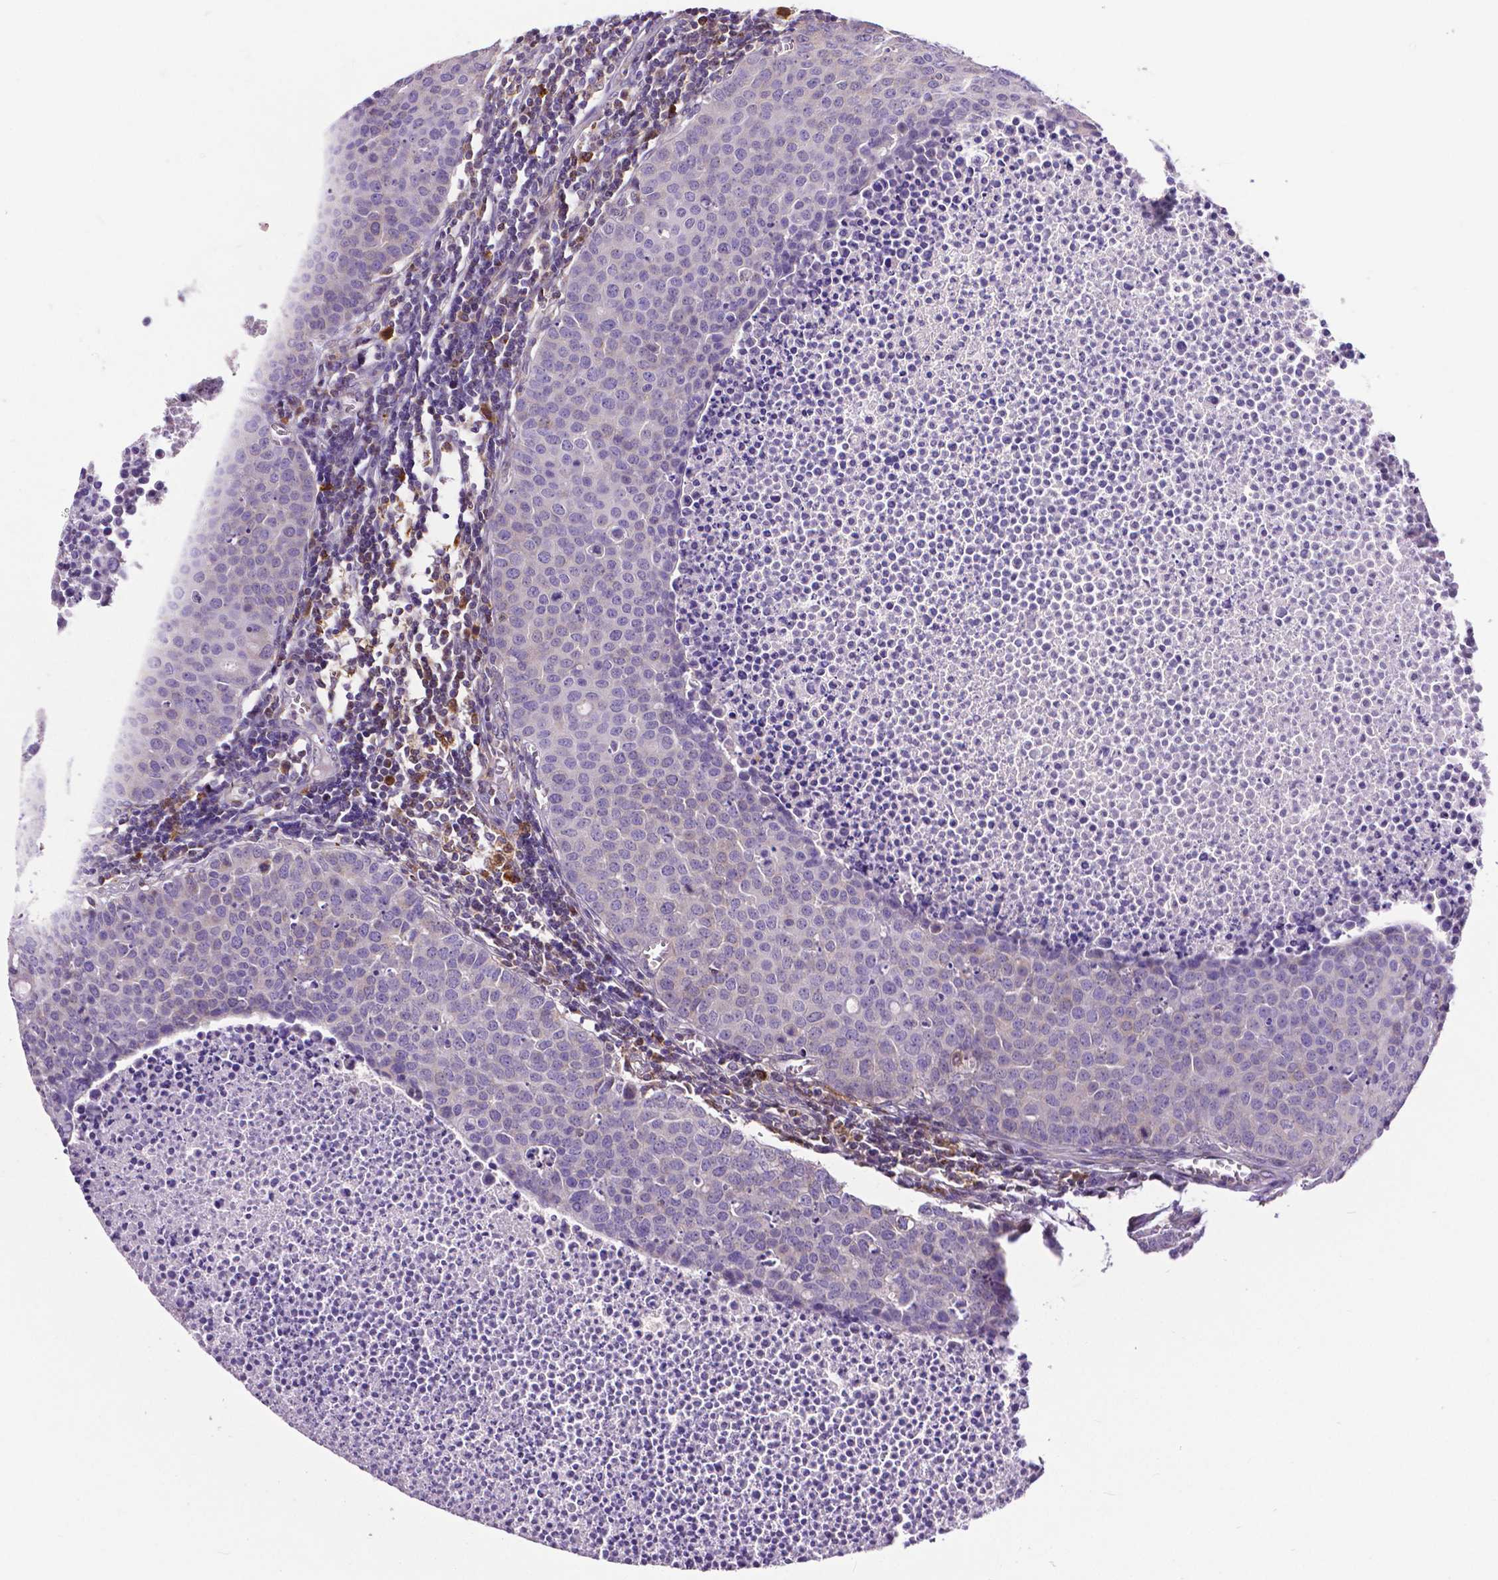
{"staining": {"intensity": "negative", "quantity": "none", "location": "none"}, "tissue": "carcinoid", "cell_type": "Tumor cells", "image_type": "cancer", "snomed": [{"axis": "morphology", "description": "Carcinoid, malignant, NOS"}, {"axis": "topography", "description": "Colon"}], "caption": "The IHC photomicrograph has no significant staining in tumor cells of malignant carcinoid tissue.", "gene": "MCL1", "patient": {"sex": "male", "age": 81}}